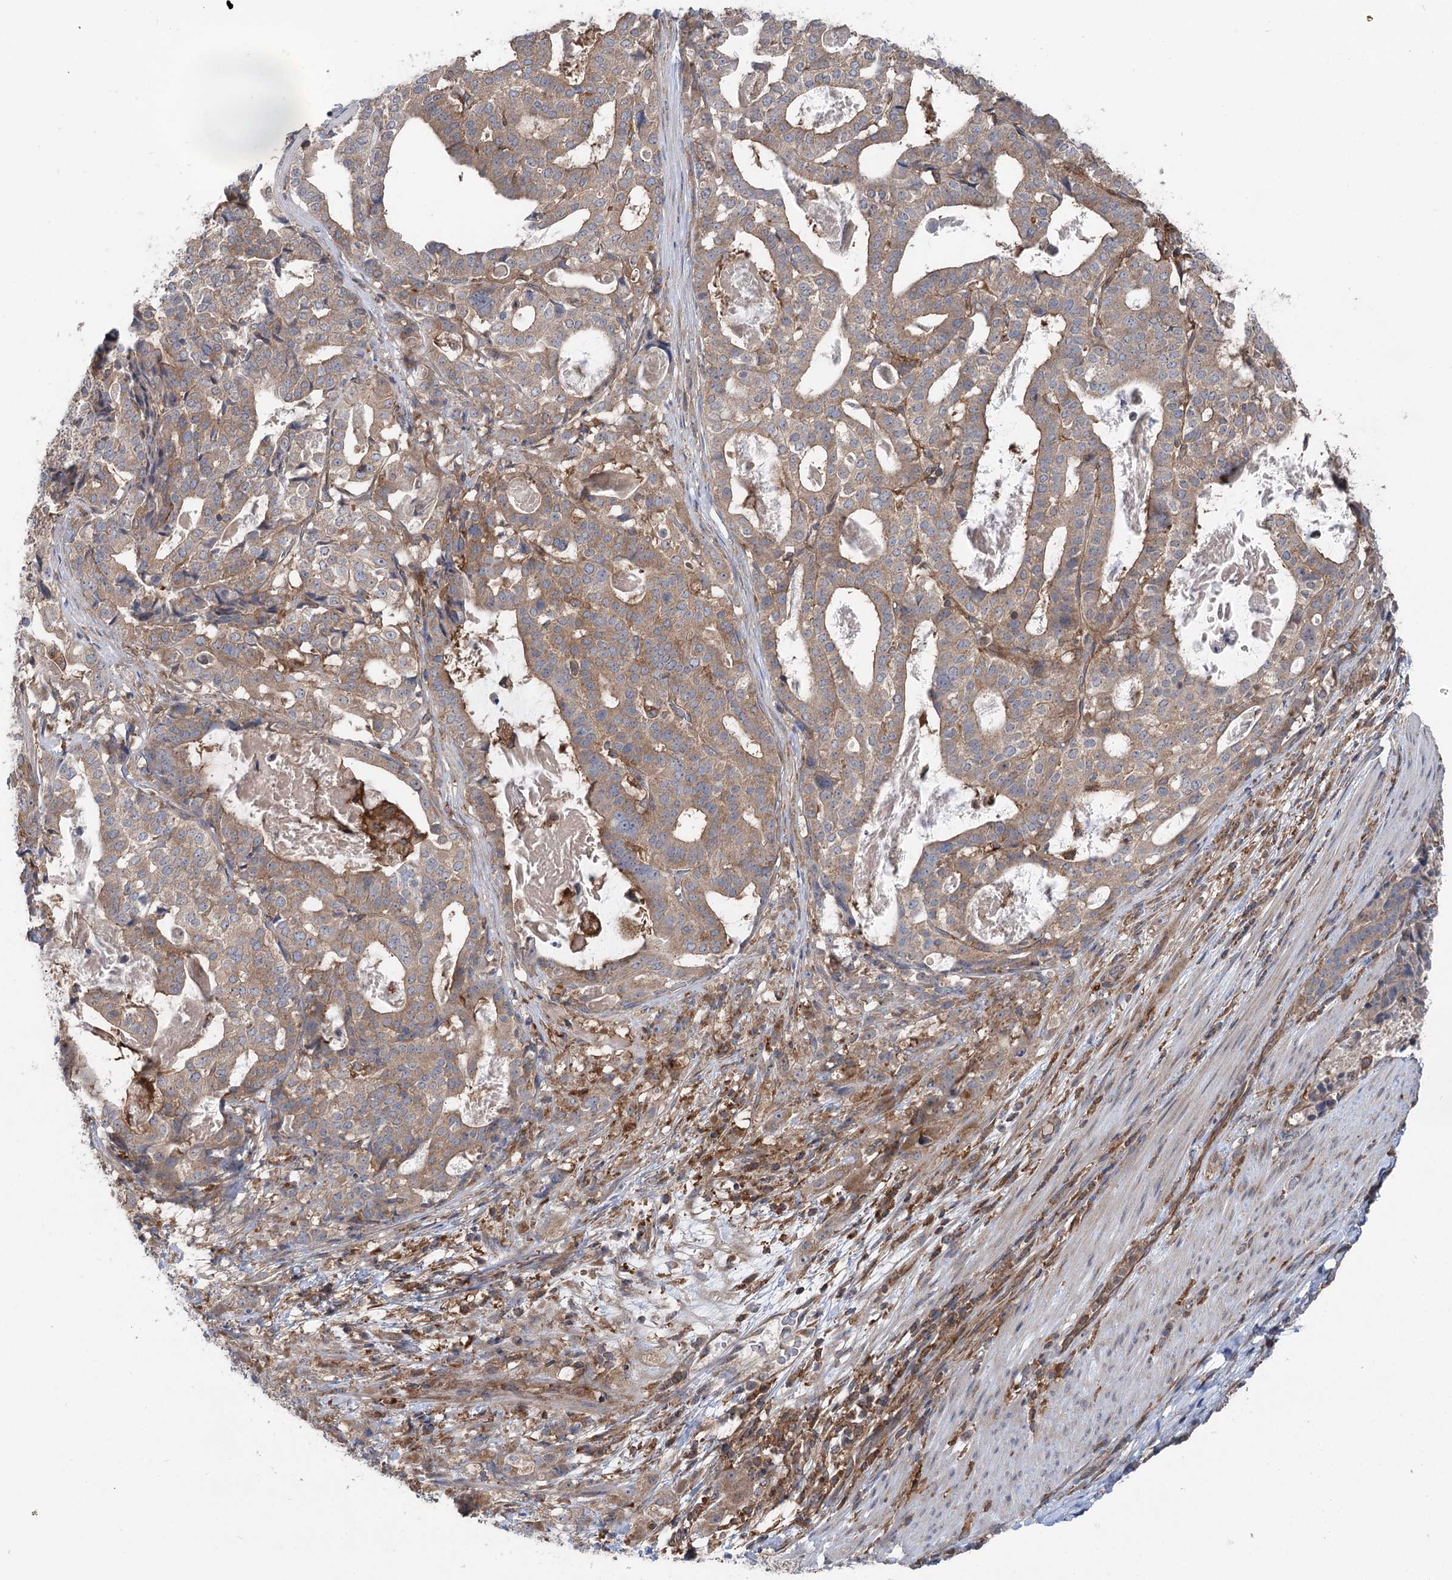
{"staining": {"intensity": "weak", "quantity": ">75%", "location": "cytoplasmic/membranous"}, "tissue": "stomach cancer", "cell_type": "Tumor cells", "image_type": "cancer", "snomed": [{"axis": "morphology", "description": "Adenocarcinoma, NOS"}, {"axis": "topography", "description": "Stomach"}], "caption": "Protein analysis of stomach cancer (adenocarcinoma) tissue exhibits weak cytoplasmic/membranous expression in approximately >75% of tumor cells.", "gene": "PPP1R21", "patient": {"sex": "male", "age": 48}}